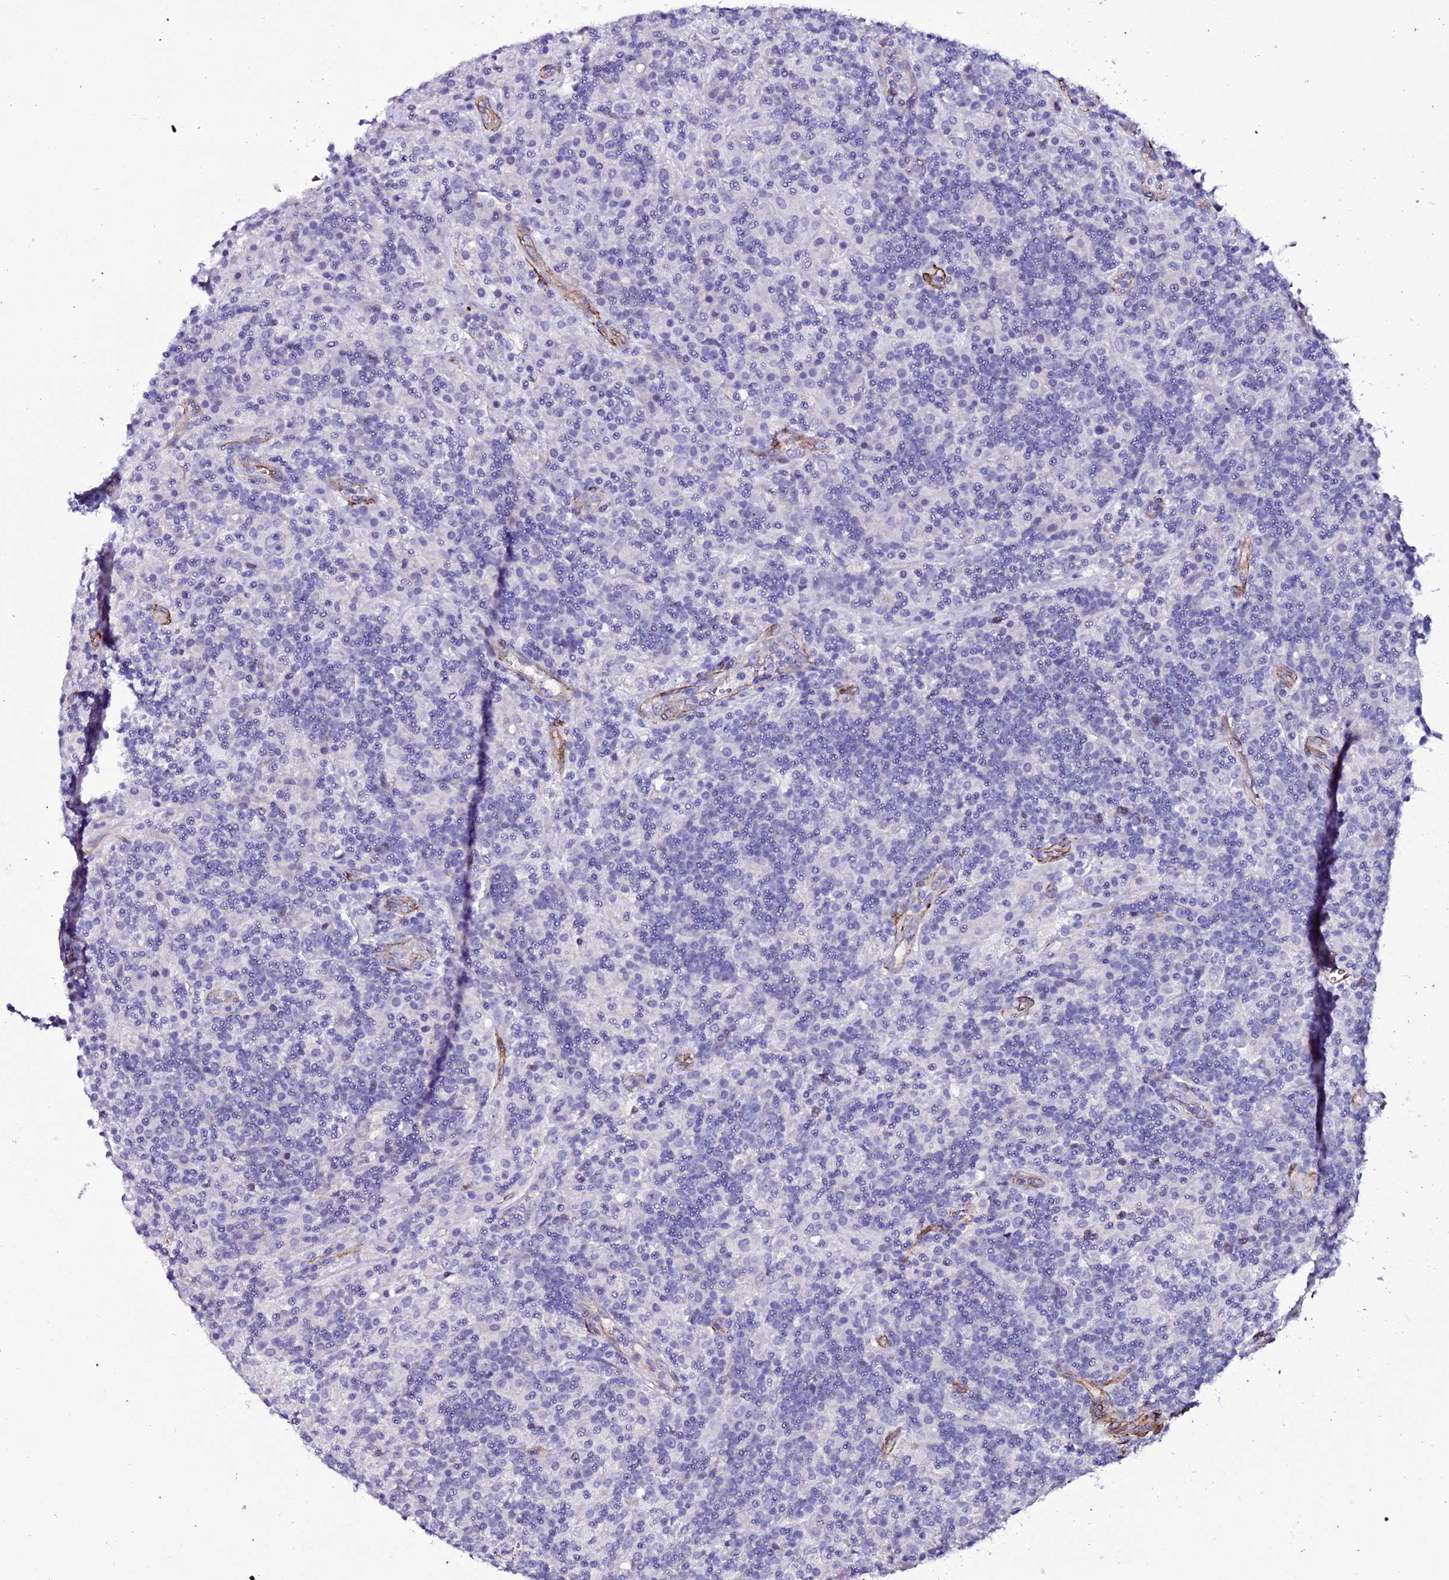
{"staining": {"intensity": "negative", "quantity": "none", "location": "none"}, "tissue": "lymphoma", "cell_type": "Tumor cells", "image_type": "cancer", "snomed": [{"axis": "morphology", "description": "Hodgkin's disease, NOS"}, {"axis": "topography", "description": "Lymph node"}], "caption": "There is no significant expression in tumor cells of Hodgkin's disease.", "gene": "MEX3C", "patient": {"sex": "male", "age": 70}}